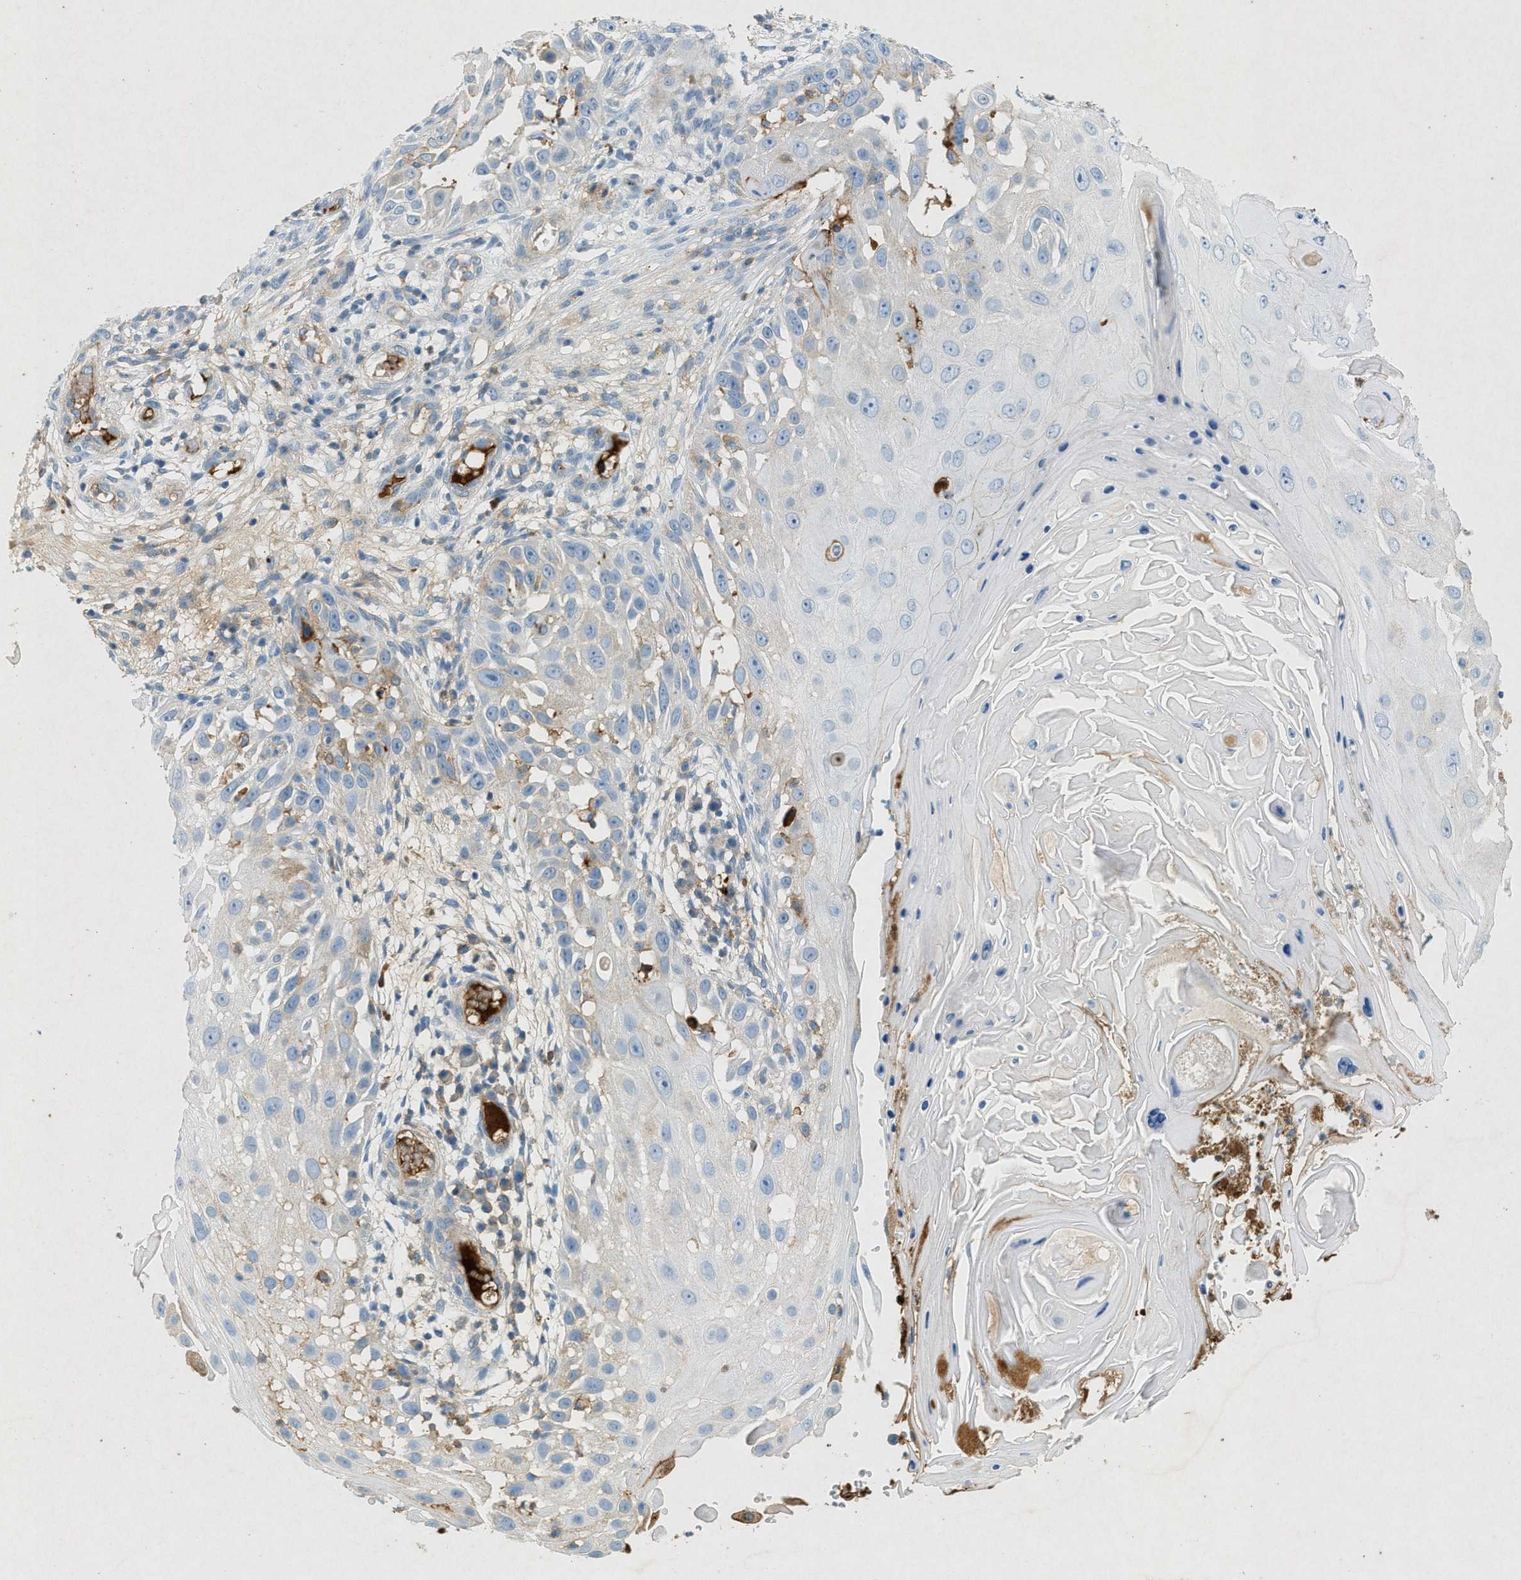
{"staining": {"intensity": "weak", "quantity": "25%-75%", "location": "cytoplasmic/membranous"}, "tissue": "skin cancer", "cell_type": "Tumor cells", "image_type": "cancer", "snomed": [{"axis": "morphology", "description": "Squamous cell carcinoma, NOS"}, {"axis": "topography", "description": "Skin"}], "caption": "An image of skin cancer stained for a protein displays weak cytoplasmic/membranous brown staining in tumor cells. (IHC, brightfield microscopy, high magnification).", "gene": "F2", "patient": {"sex": "female", "age": 44}}